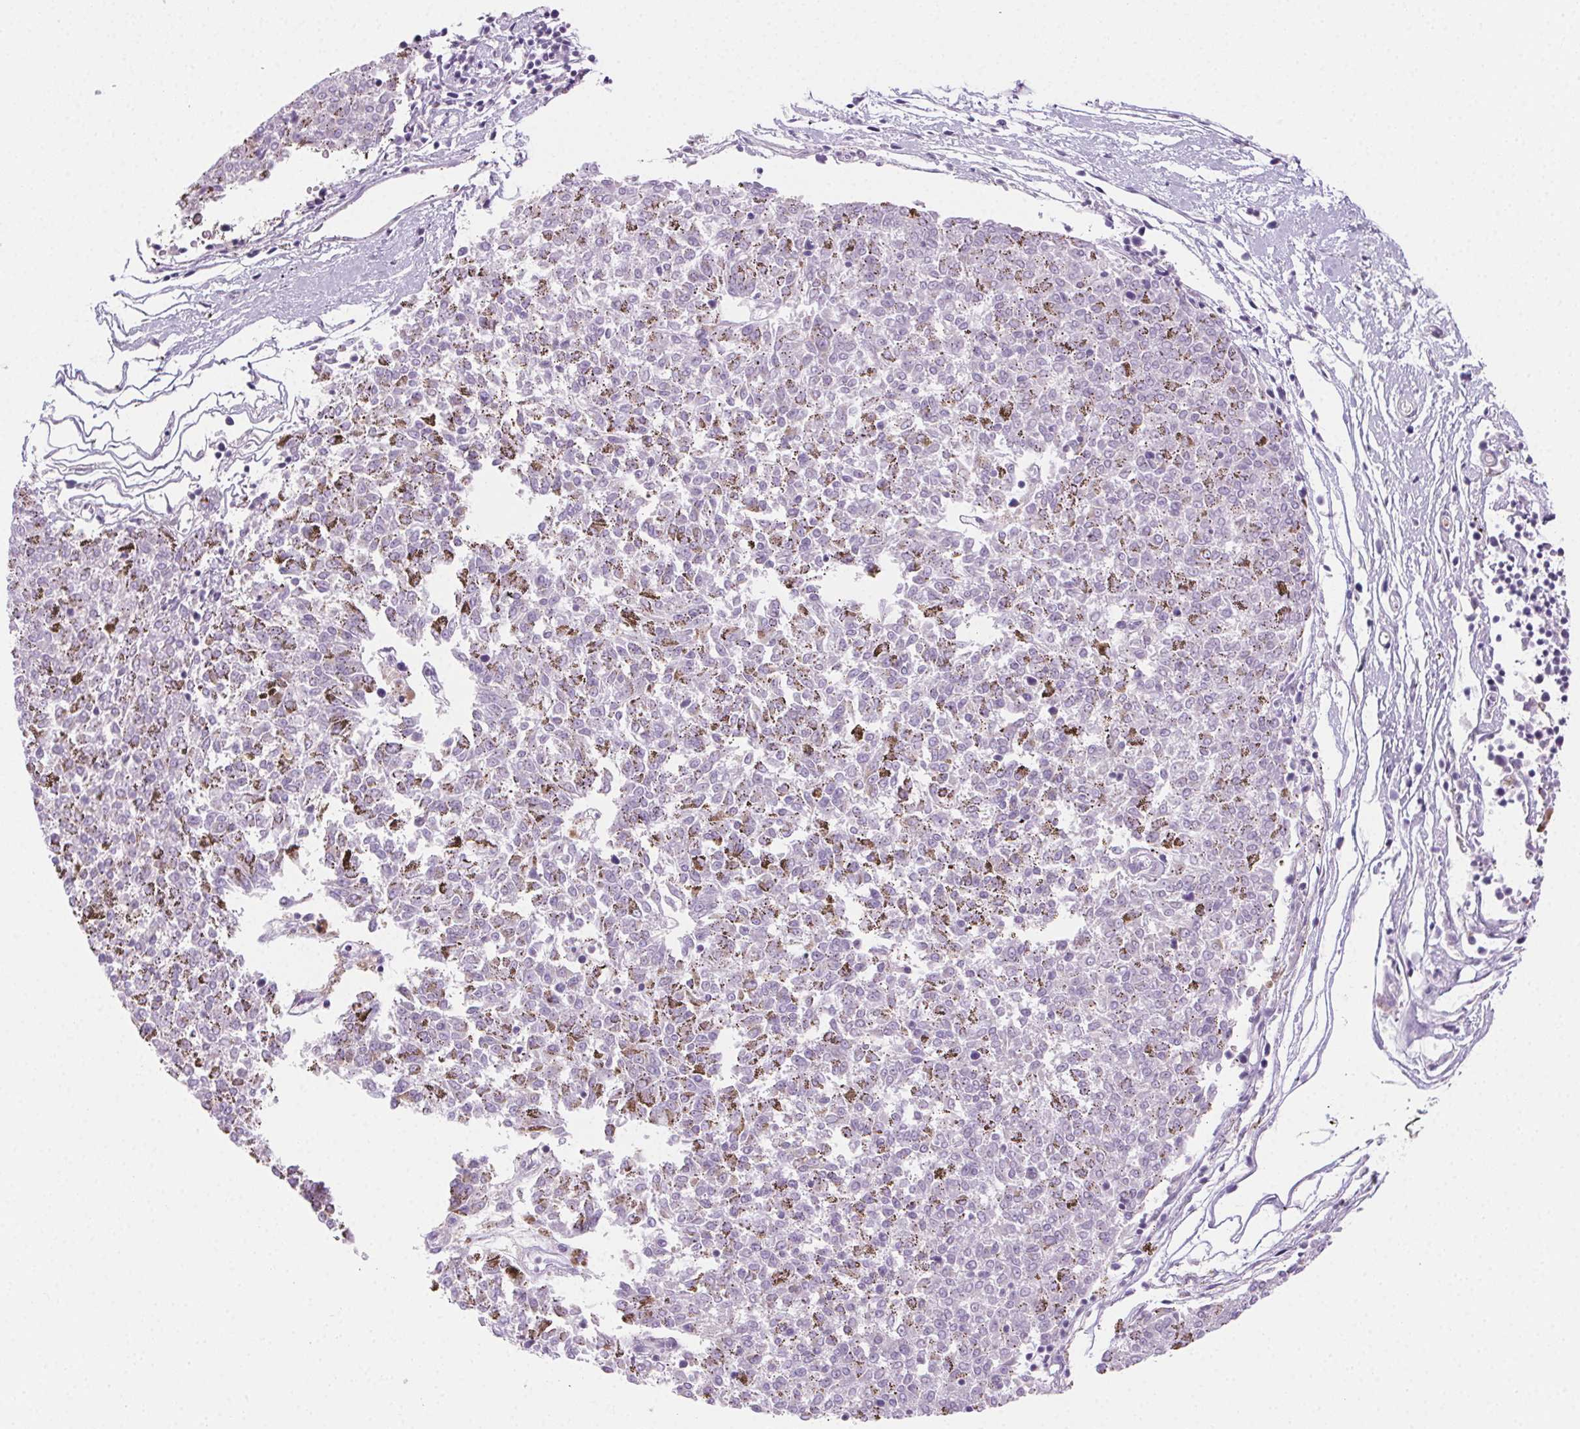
{"staining": {"intensity": "negative", "quantity": "none", "location": "none"}, "tissue": "melanoma", "cell_type": "Tumor cells", "image_type": "cancer", "snomed": [{"axis": "morphology", "description": "Malignant melanoma, NOS"}, {"axis": "topography", "description": "Skin"}], "caption": "Tumor cells show no significant expression in melanoma.", "gene": "TMEM45A", "patient": {"sex": "female", "age": 72}}